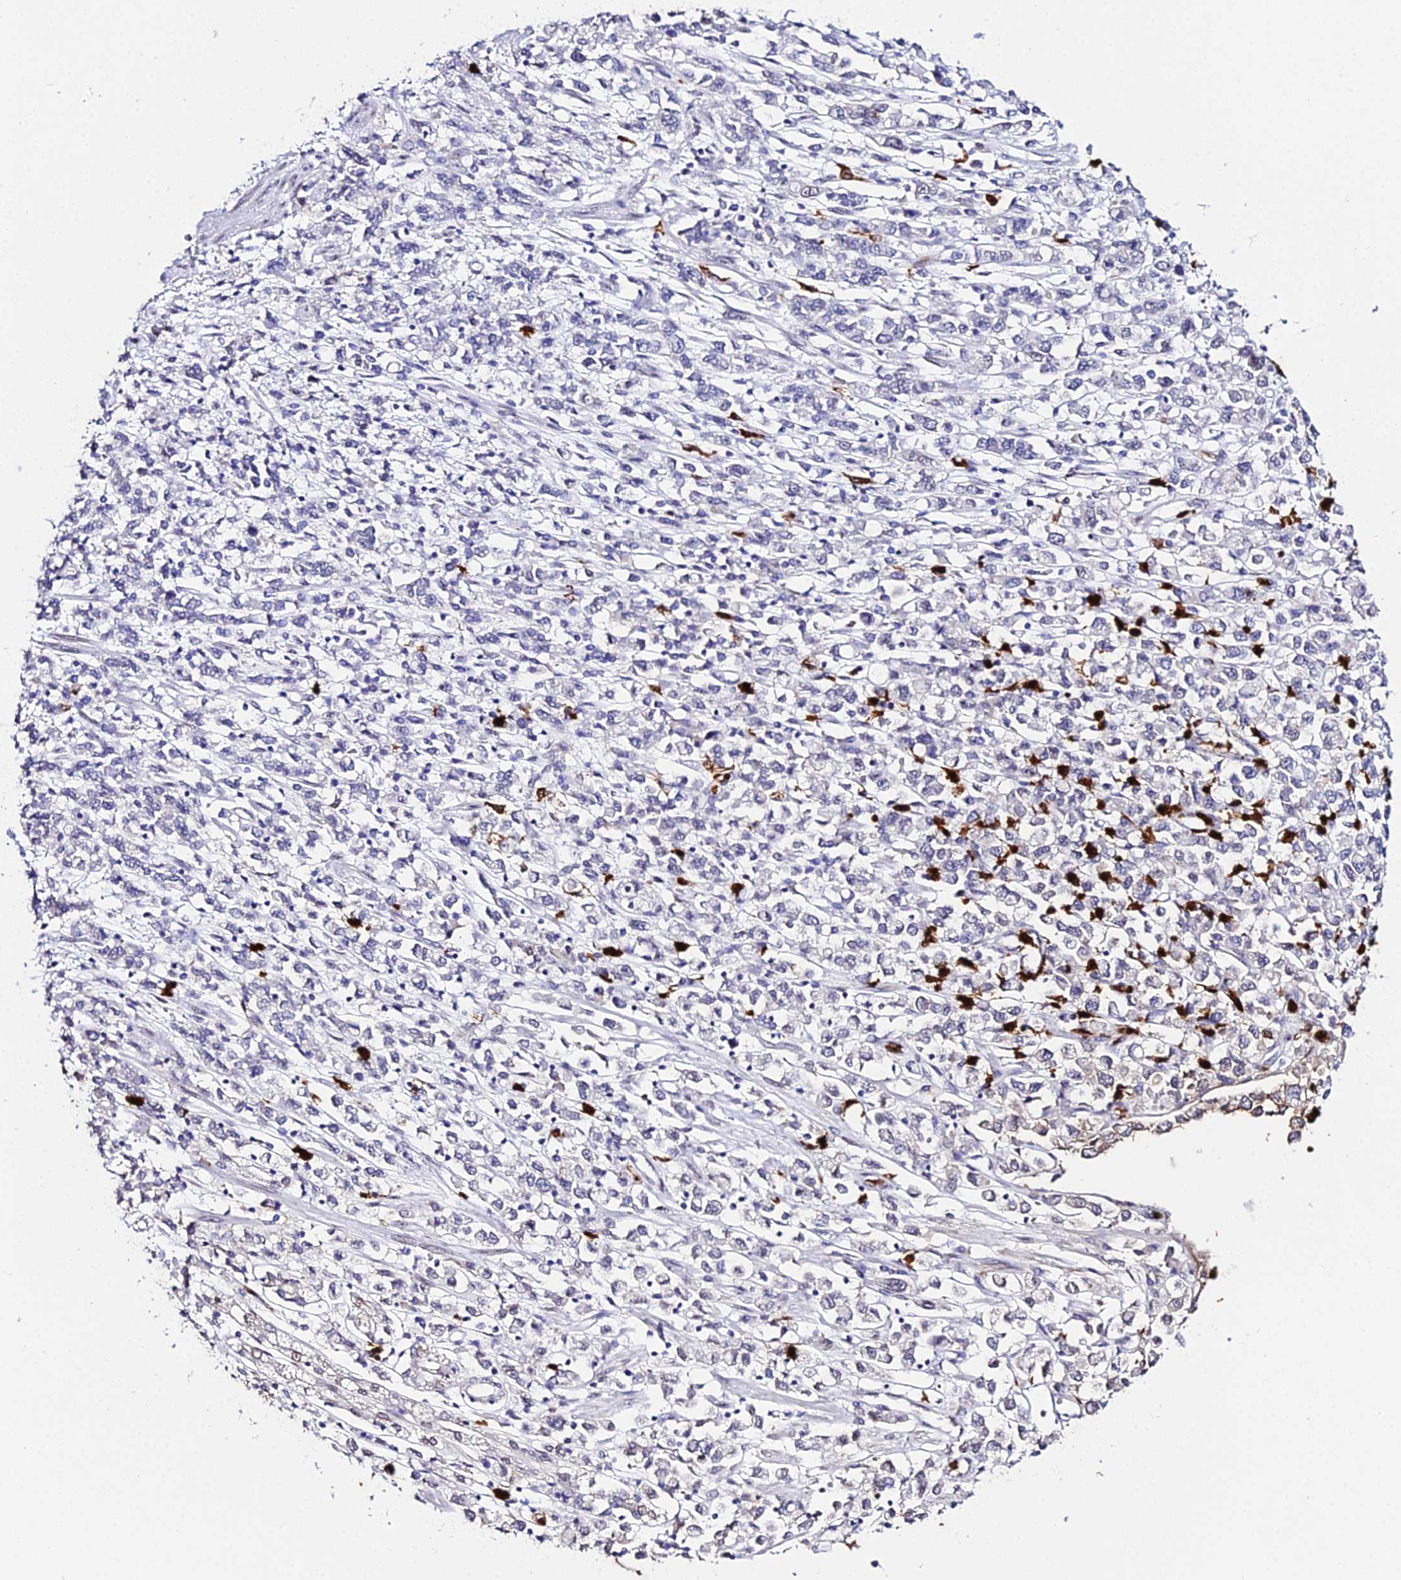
{"staining": {"intensity": "negative", "quantity": "none", "location": "none"}, "tissue": "stomach cancer", "cell_type": "Tumor cells", "image_type": "cancer", "snomed": [{"axis": "morphology", "description": "Adenocarcinoma, NOS"}, {"axis": "topography", "description": "Stomach"}], "caption": "Adenocarcinoma (stomach) stained for a protein using immunohistochemistry displays no staining tumor cells.", "gene": "MCM10", "patient": {"sex": "female", "age": 76}}